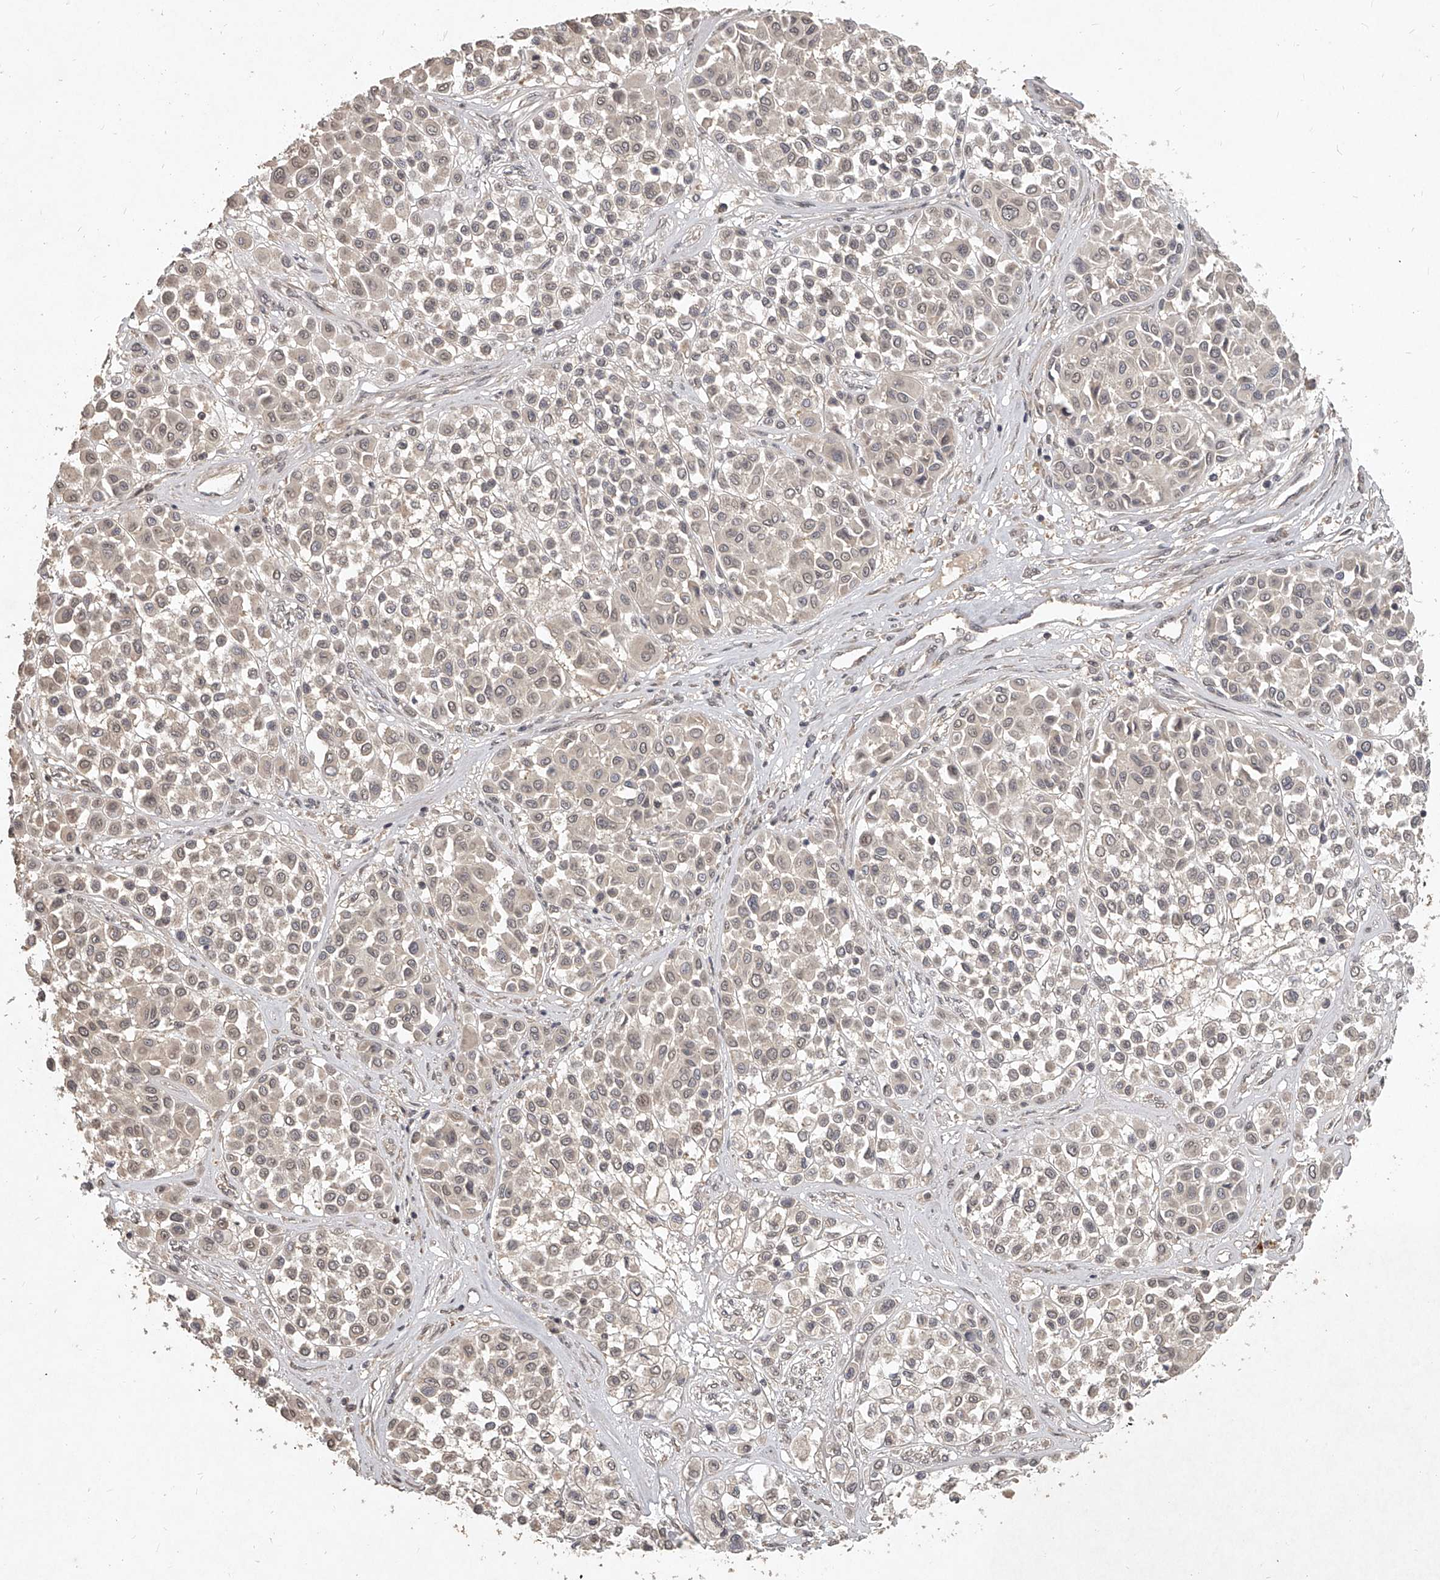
{"staining": {"intensity": "weak", "quantity": "<25%", "location": "cytoplasmic/membranous,nuclear"}, "tissue": "melanoma", "cell_type": "Tumor cells", "image_type": "cancer", "snomed": [{"axis": "morphology", "description": "Malignant melanoma, Metastatic site"}, {"axis": "topography", "description": "Soft tissue"}], "caption": "IHC histopathology image of human melanoma stained for a protein (brown), which exhibits no positivity in tumor cells.", "gene": "SLC37A1", "patient": {"sex": "male", "age": 41}}